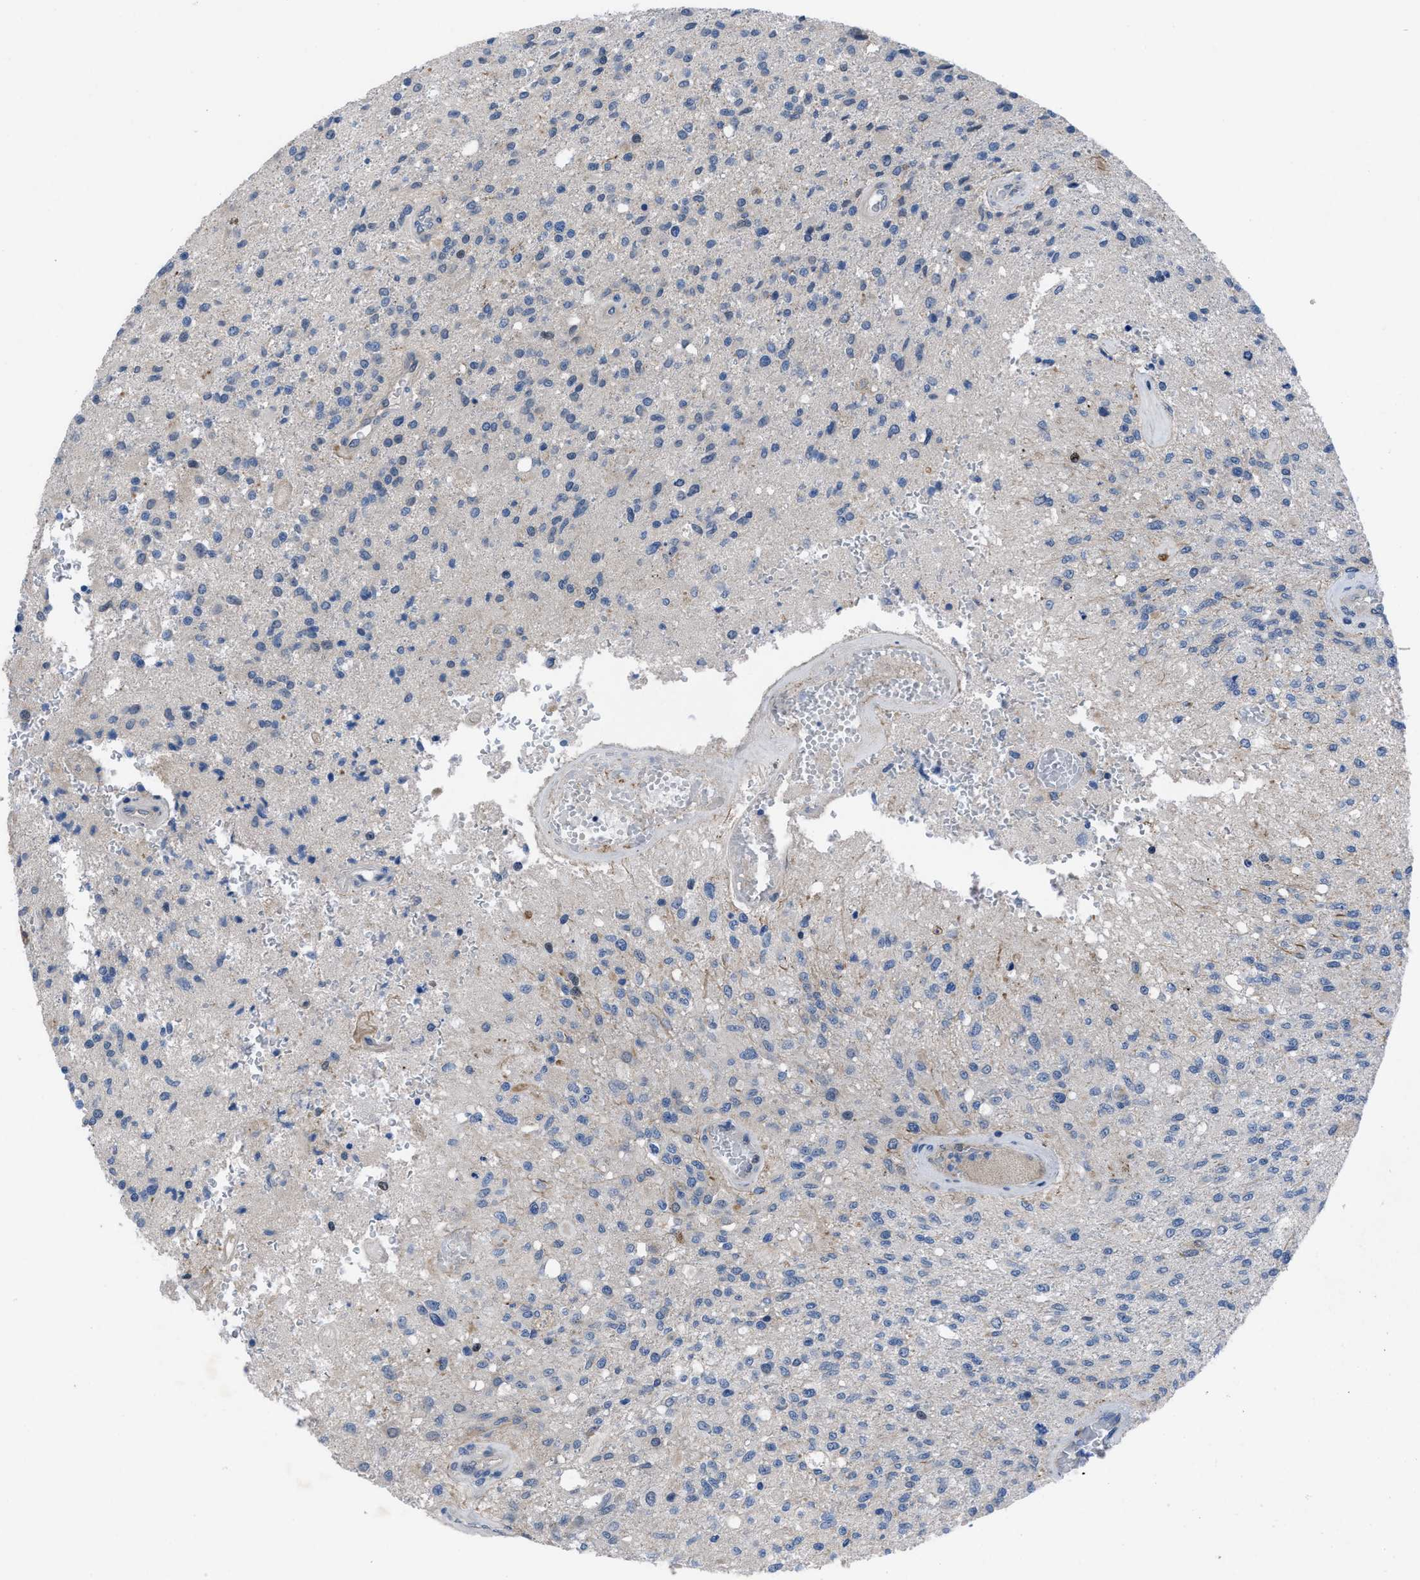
{"staining": {"intensity": "negative", "quantity": "none", "location": "none"}, "tissue": "glioma", "cell_type": "Tumor cells", "image_type": "cancer", "snomed": [{"axis": "morphology", "description": "Normal tissue, NOS"}, {"axis": "morphology", "description": "Glioma, malignant, High grade"}, {"axis": "topography", "description": "Cerebral cortex"}], "caption": "Protein analysis of glioma shows no significant staining in tumor cells.", "gene": "IL17RE", "patient": {"sex": "male", "age": 77}}